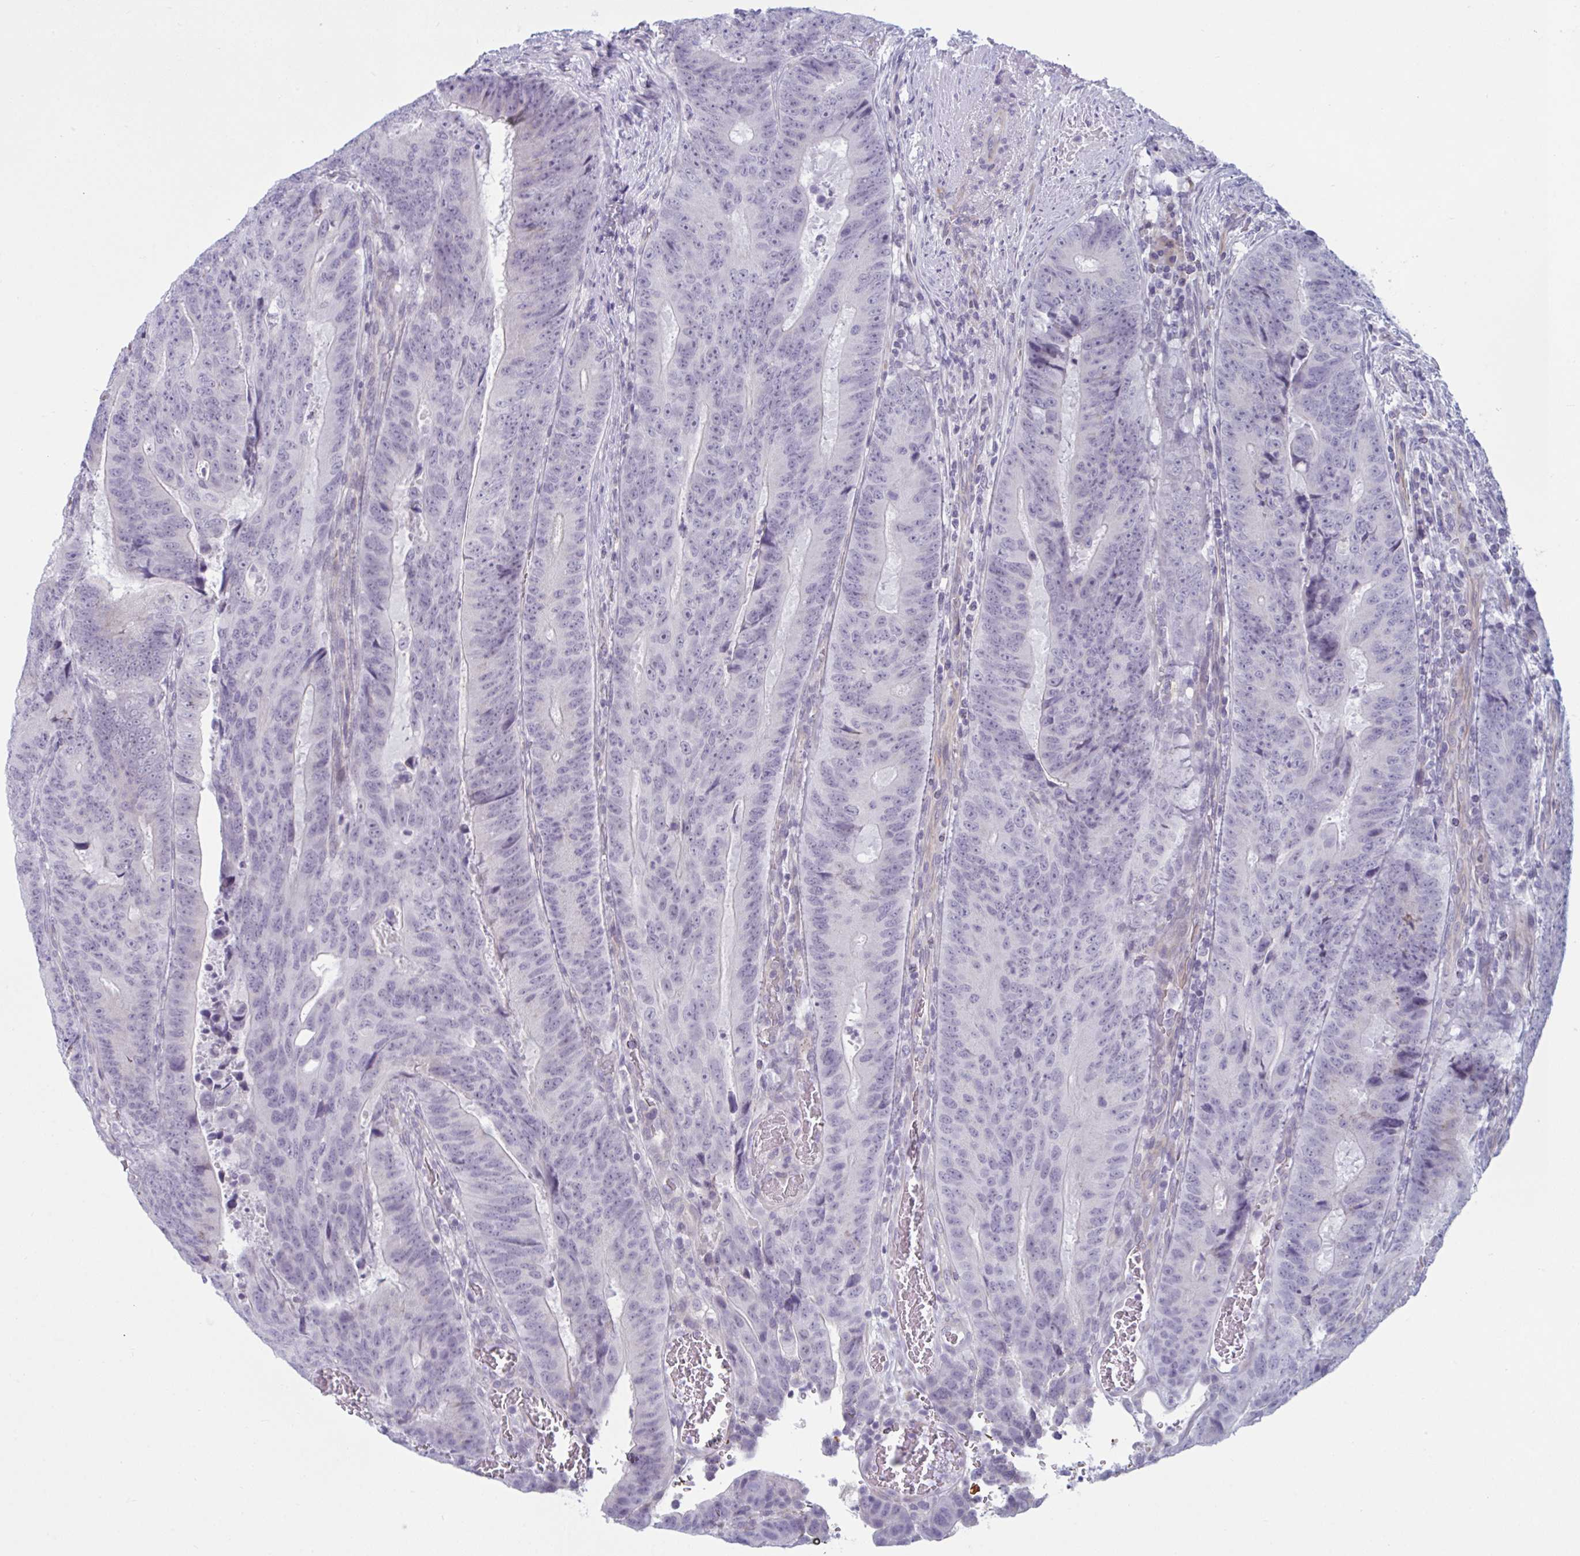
{"staining": {"intensity": "negative", "quantity": "none", "location": "none"}, "tissue": "colorectal cancer", "cell_type": "Tumor cells", "image_type": "cancer", "snomed": [{"axis": "morphology", "description": "Adenocarcinoma, NOS"}, {"axis": "topography", "description": "Colon"}], "caption": "Human colorectal adenocarcinoma stained for a protein using immunohistochemistry (IHC) exhibits no positivity in tumor cells.", "gene": "OR1L3", "patient": {"sex": "female", "age": 48}}